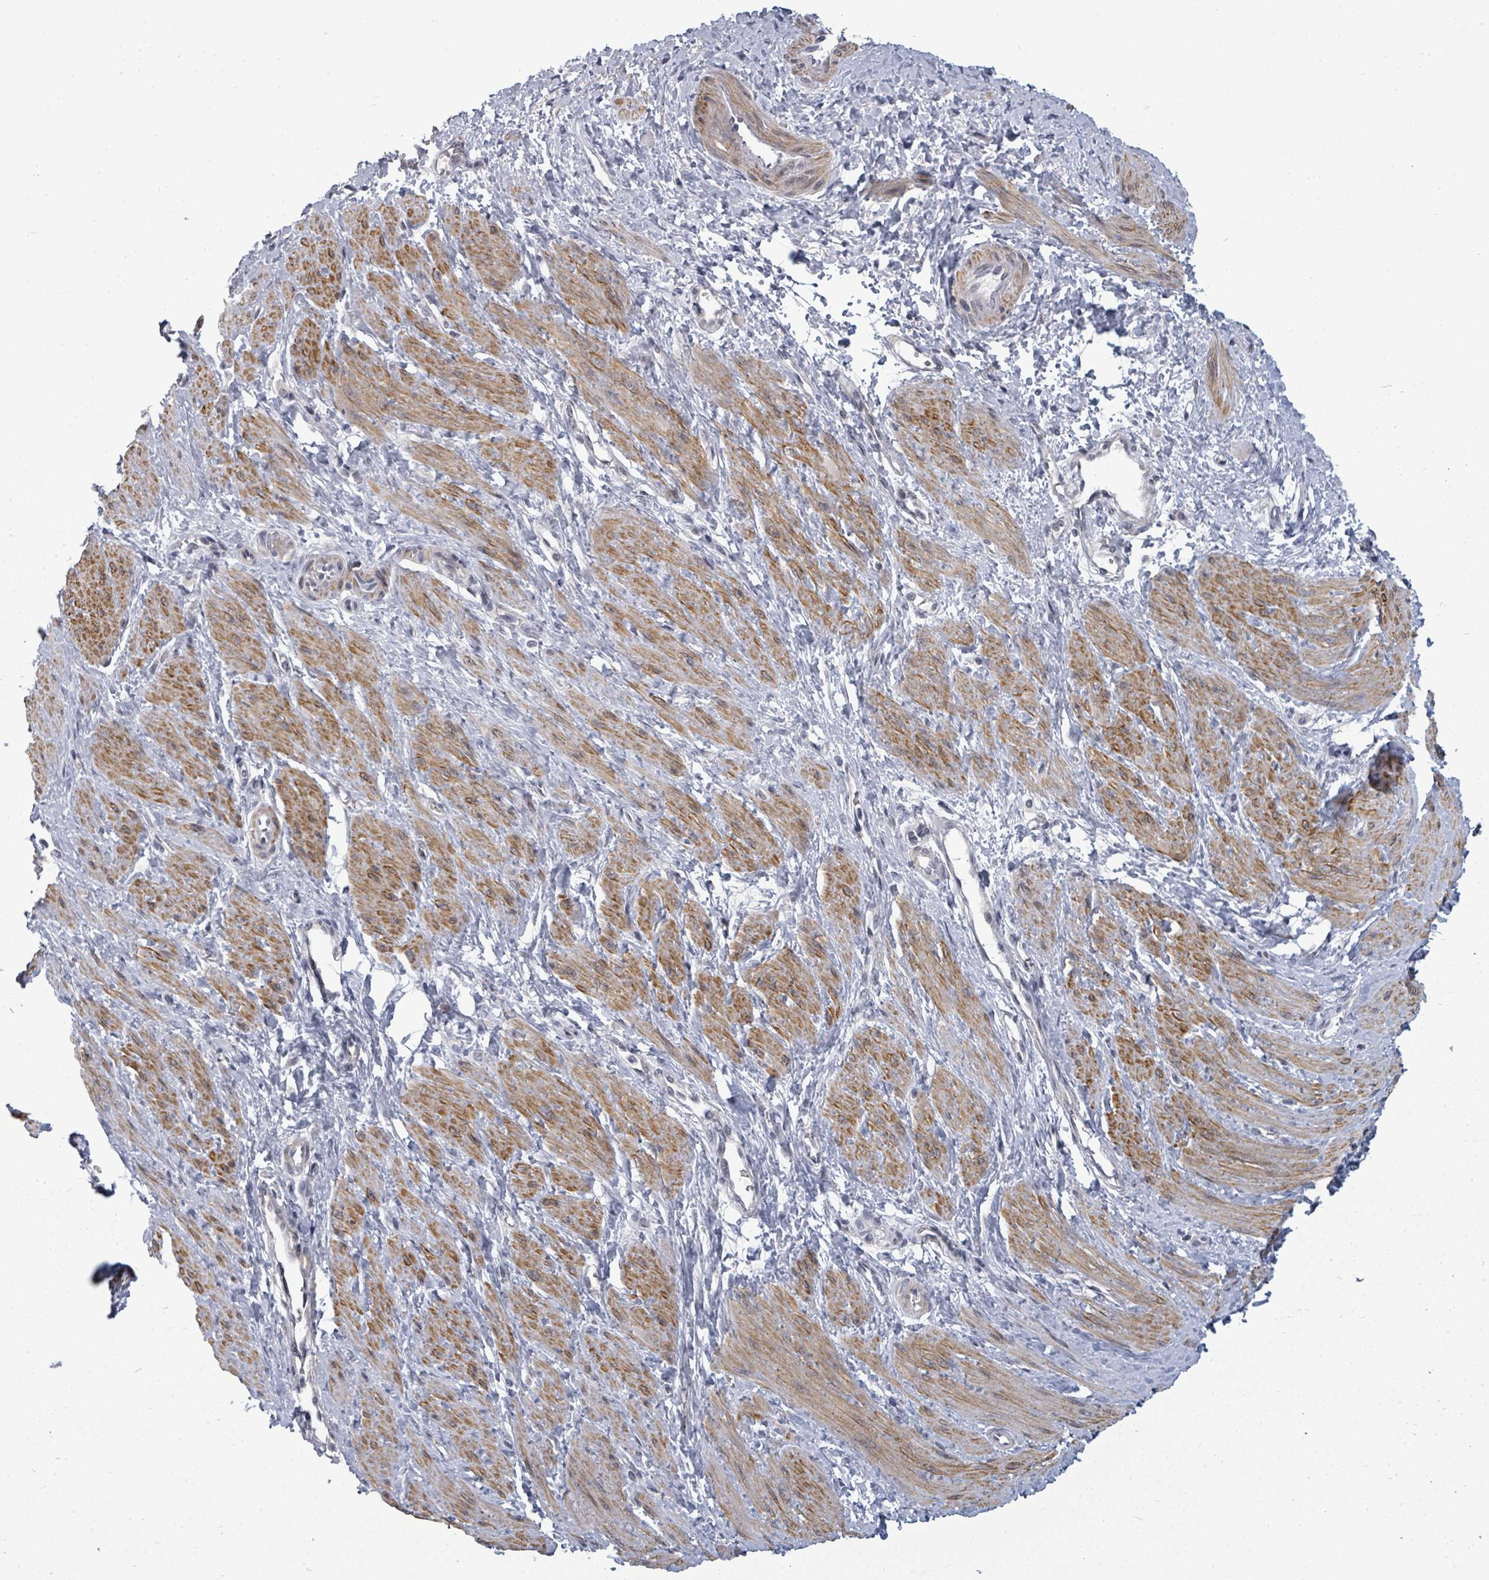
{"staining": {"intensity": "moderate", "quantity": "25%-75%", "location": "cytoplasmic/membranous"}, "tissue": "smooth muscle", "cell_type": "Smooth muscle cells", "image_type": "normal", "snomed": [{"axis": "morphology", "description": "Normal tissue, NOS"}, {"axis": "topography", "description": "Smooth muscle"}, {"axis": "topography", "description": "Uterus"}], "caption": "This is a photomicrograph of immunohistochemistry (IHC) staining of unremarkable smooth muscle, which shows moderate staining in the cytoplasmic/membranous of smooth muscle cells.", "gene": "PTPN20", "patient": {"sex": "female", "age": 39}}